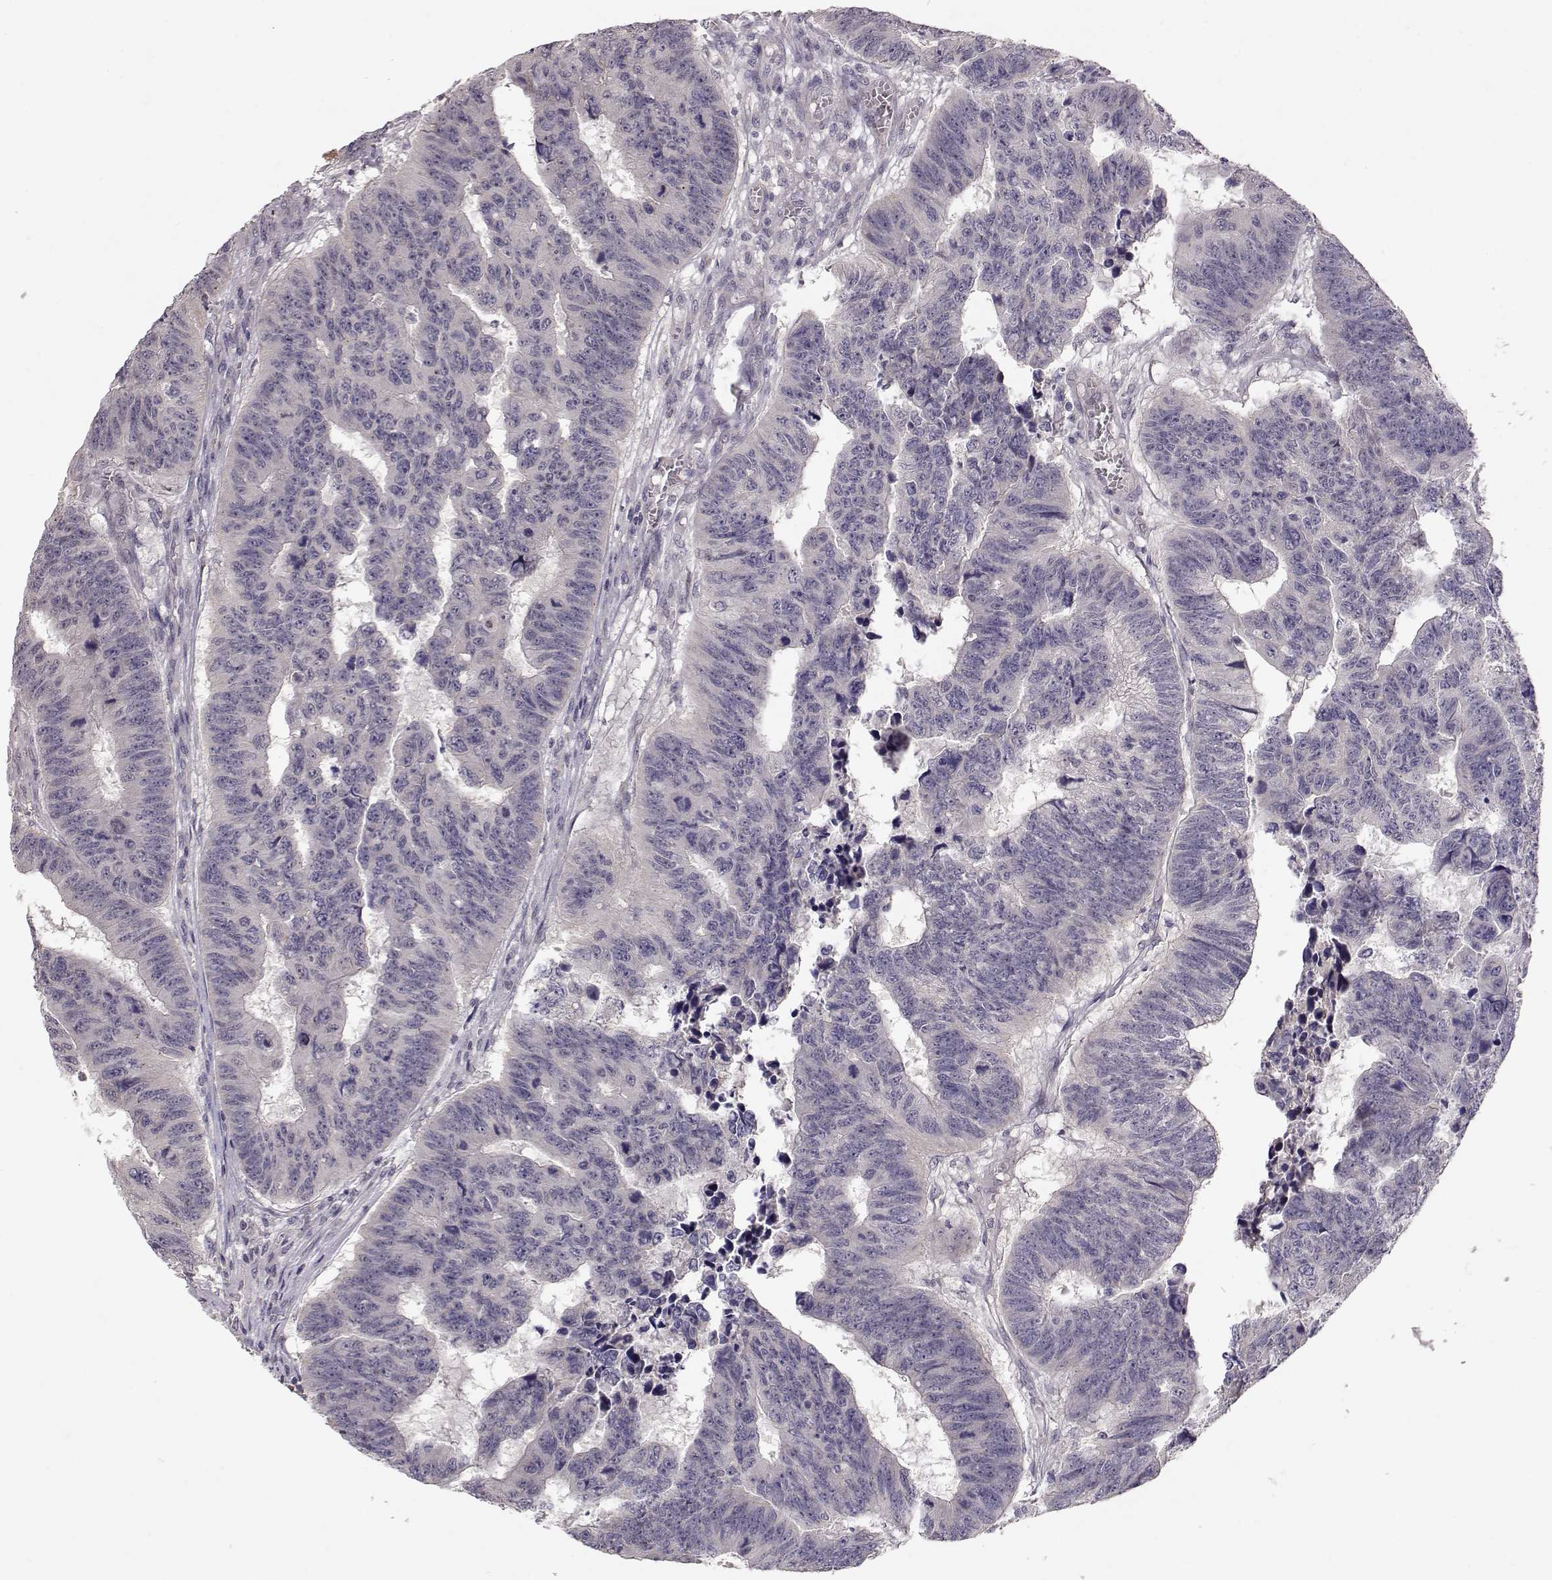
{"staining": {"intensity": "negative", "quantity": "none", "location": "none"}, "tissue": "colorectal cancer", "cell_type": "Tumor cells", "image_type": "cancer", "snomed": [{"axis": "morphology", "description": "Adenocarcinoma, NOS"}, {"axis": "topography", "description": "Appendix"}, {"axis": "topography", "description": "Colon"}, {"axis": "topography", "description": "Cecum"}, {"axis": "topography", "description": "Colon asc"}], "caption": "Protein analysis of colorectal adenocarcinoma exhibits no significant positivity in tumor cells.", "gene": "PNMT", "patient": {"sex": "female", "age": 85}}